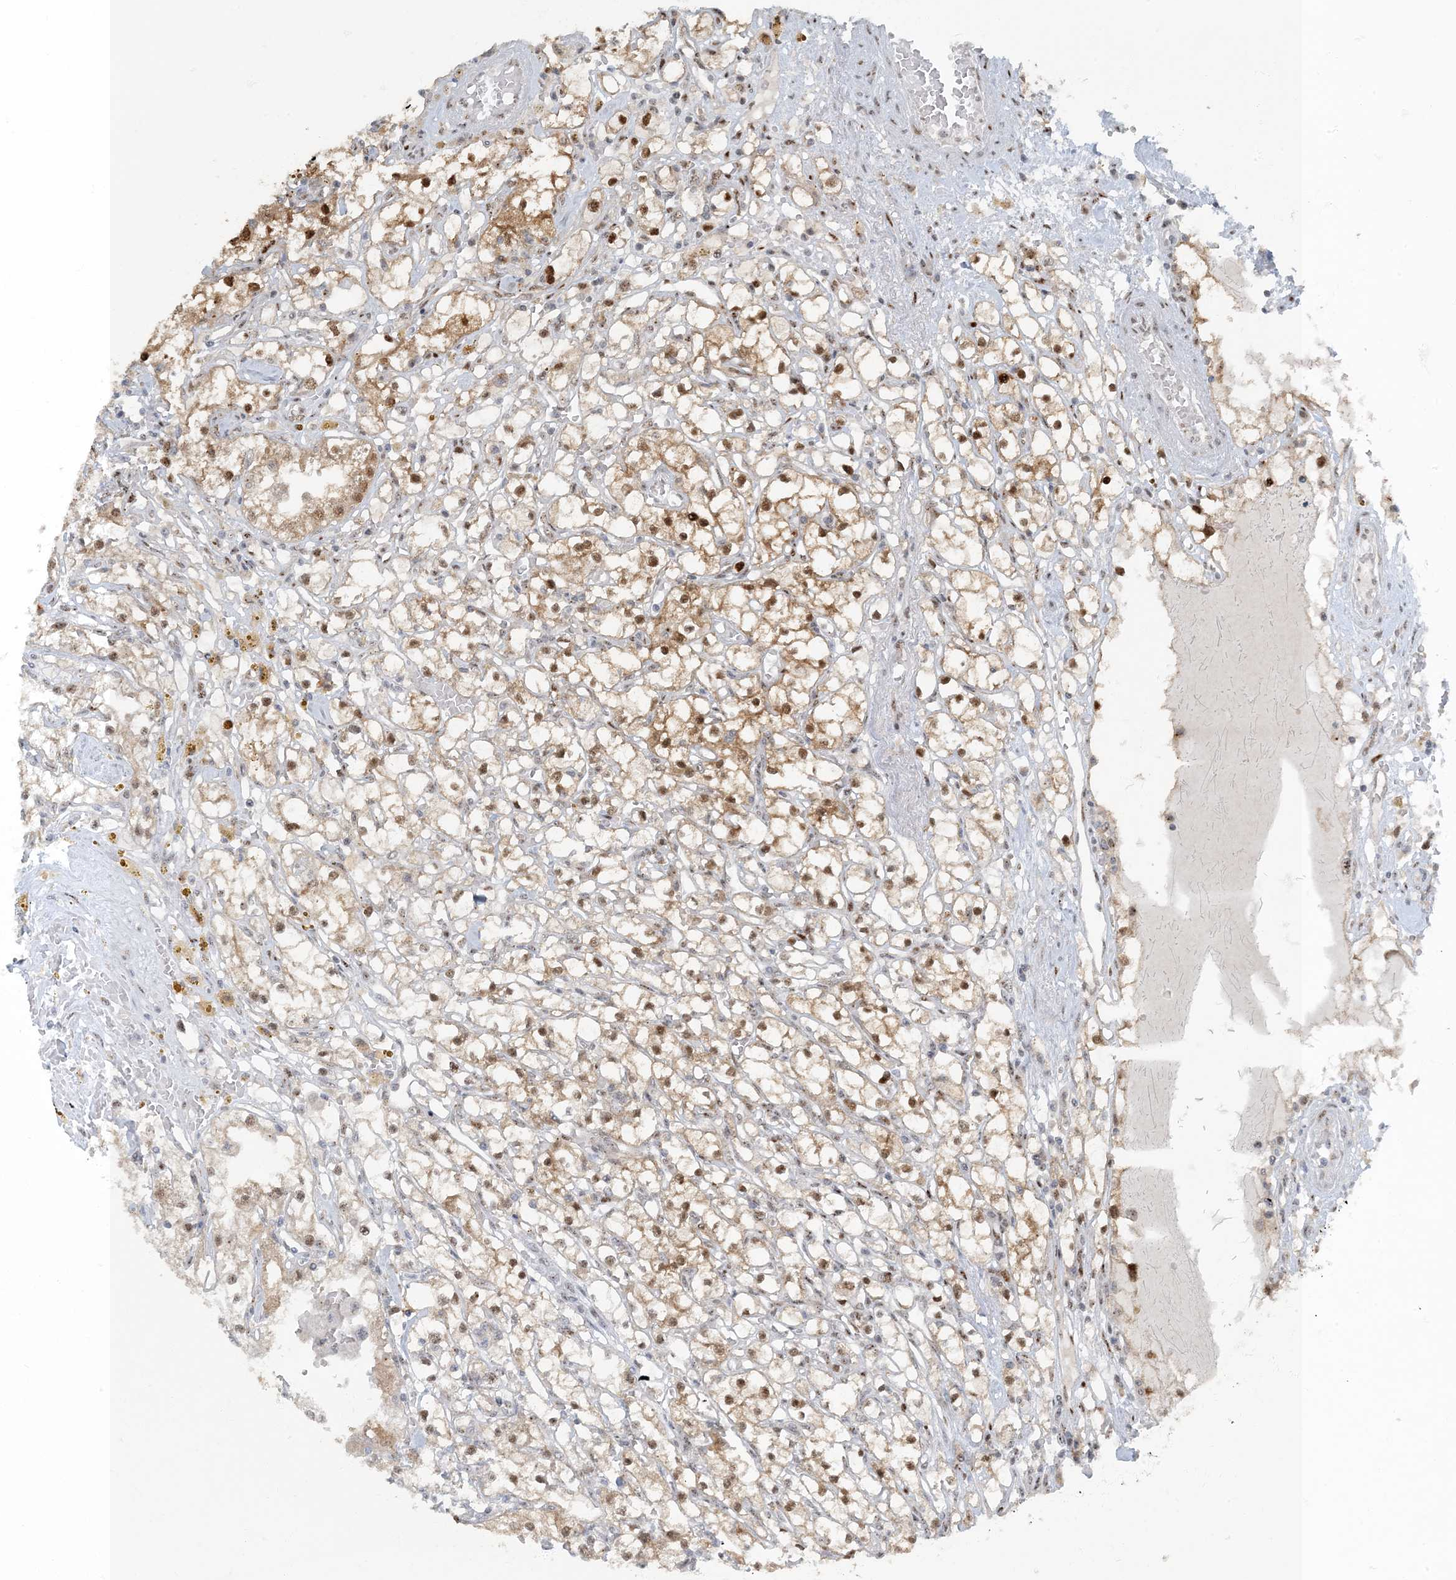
{"staining": {"intensity": "moderate", "quantity": "25%-75%", "location": "cytoplasmic/membranous,nuclear"}, "tissue": "renal cancer", "cell_type": "Tumor cells", "image_type": "cancer", "snomed": [{"axis": "morphology", "description": "Adenocarcinoma, NOS"}, {"axis": "topography", "description": "Kidney"}], "caption": "Protein staining reveals moderate cytoplasmic/membranous and nuclear staining in about 25%-75% of tumor cells in renal adenocarcinoma.", "gene": "MBD1", "patient": {"sex": "male", "age": 56}}